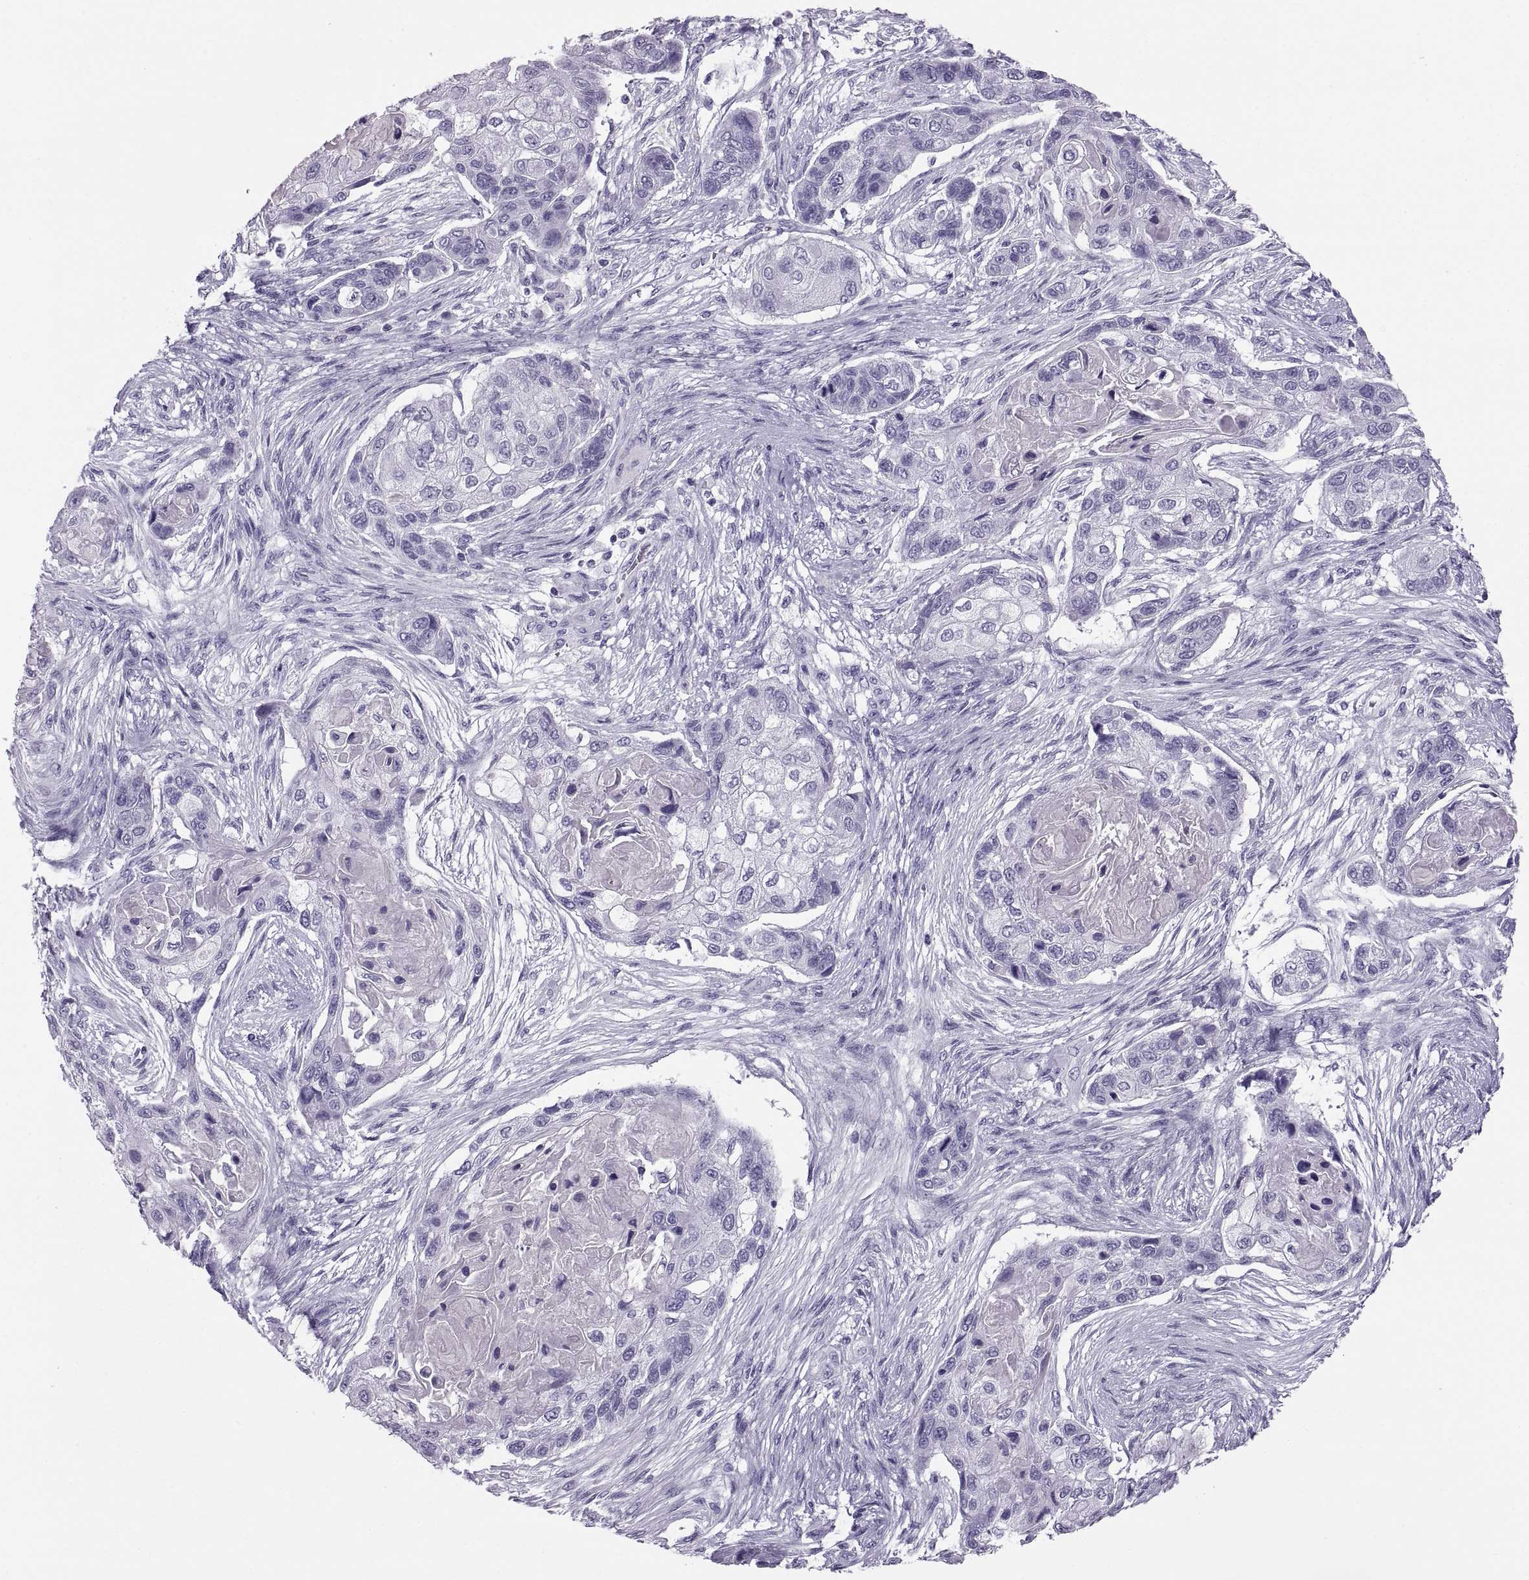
{"staining": {"intensity": "negative", "quantity": "none", "location": "none"}, "tissue": "lung cancer", "cell_type": "Tumor cells", "image_type": "cancer", "snomed": [{"axis": "morphology", "description": "Squamous cell carcinoma, NOS"}, {"axis": "topography", "description": "Lung"}], "caption": "Immunohistochemistry (IHC) histopathology image of lung cancer (squamous cell carcinoma) stained for a protein (brown), which shows no positivity in tumor cells.", "gene": "CT47A10", "patient": {"sex": "male", "age": 69}}